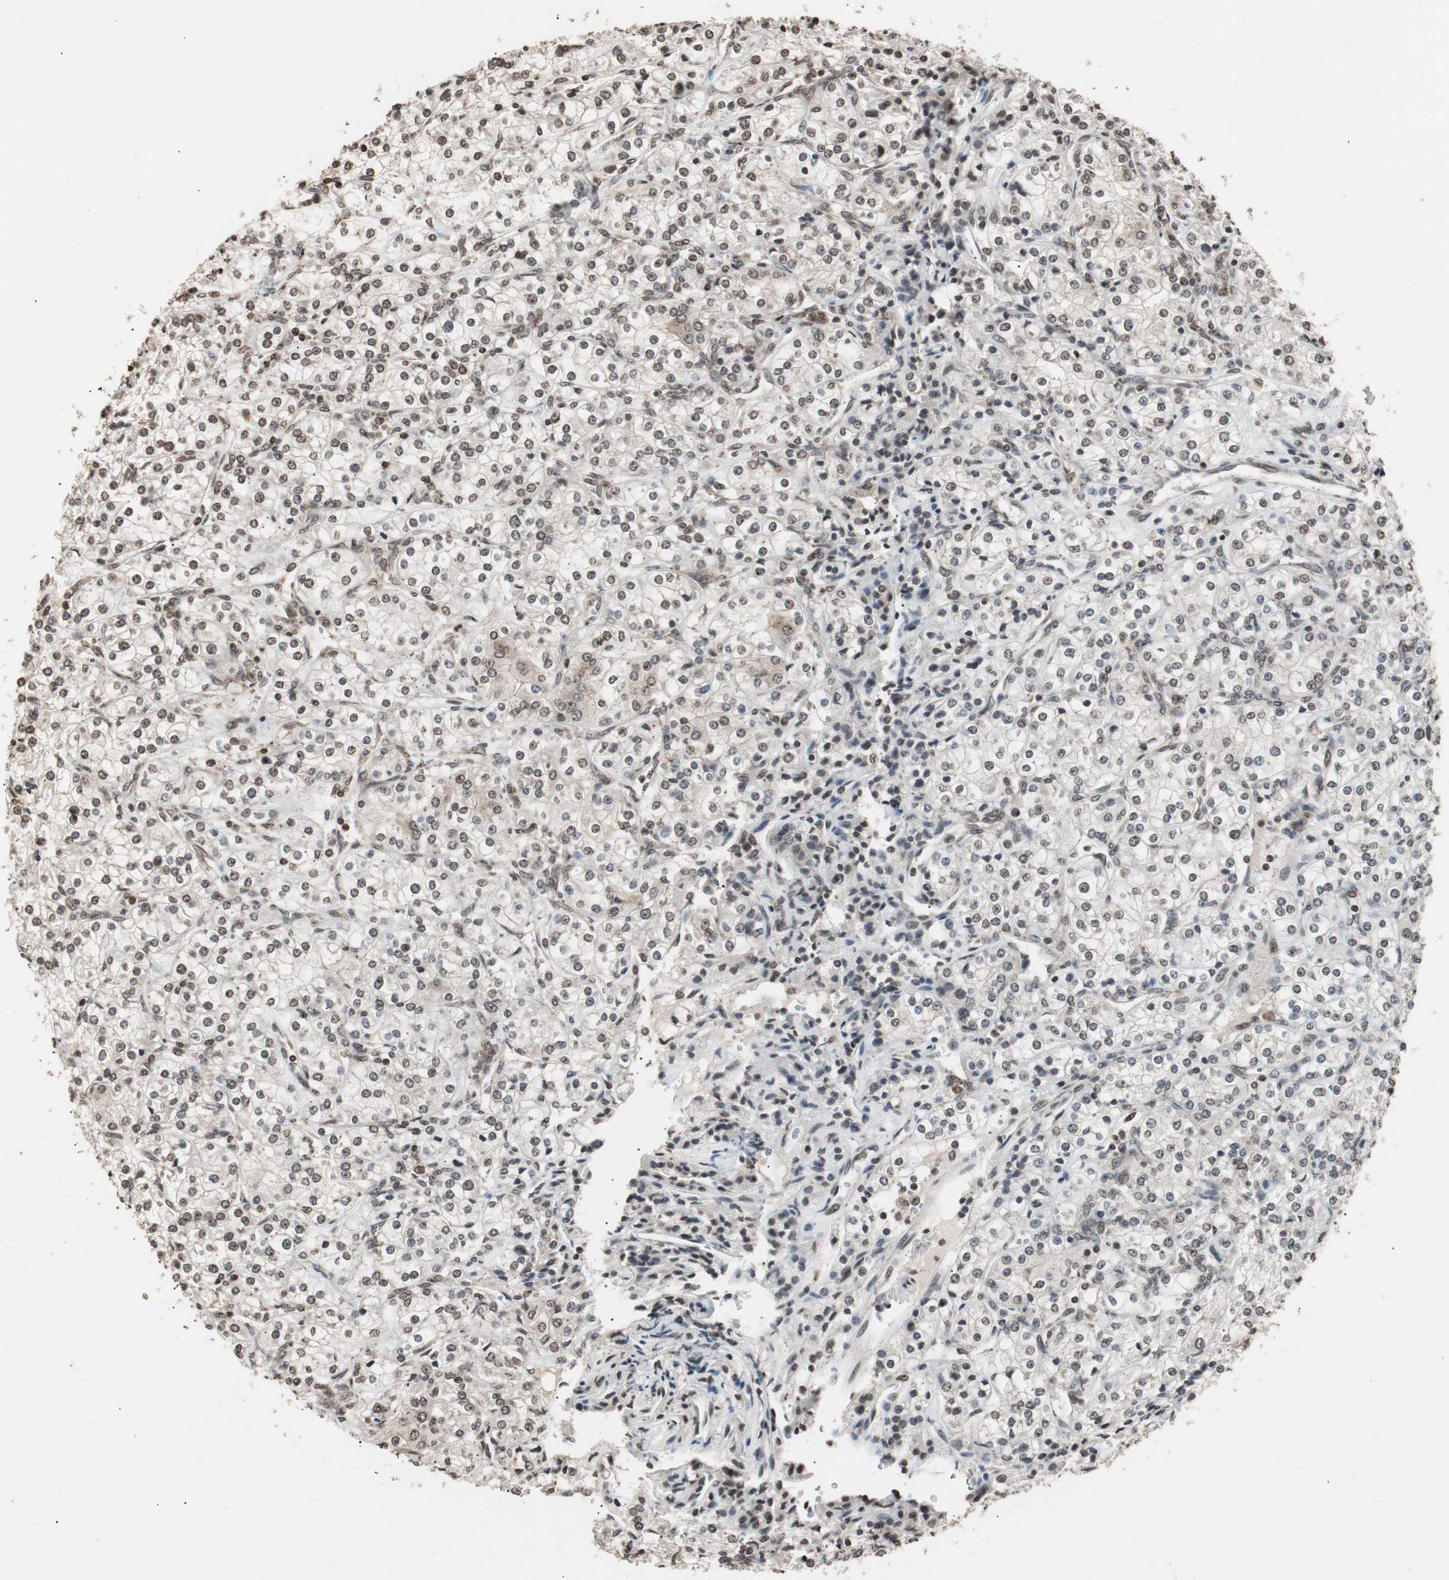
{"staining": {"intensity": "weak", "quantity": "<25%", "location": "nuclear"}, "tissue": "renal cancer", "cell_type": "Tumor cells", "image_type": "cancer", "snomed": [{"axis": "morphology", "description": "Adenocarcinoma, NOS"}, {"axis": "topography", "description": "Kidney"}], "caption": "Tumor cells are negative for brown protein staining in renal adenocarcinoma. Nuclei are stained in blue.", "gene": "ZFC3H1", "patient": {"sex": "male", "age": 77}}